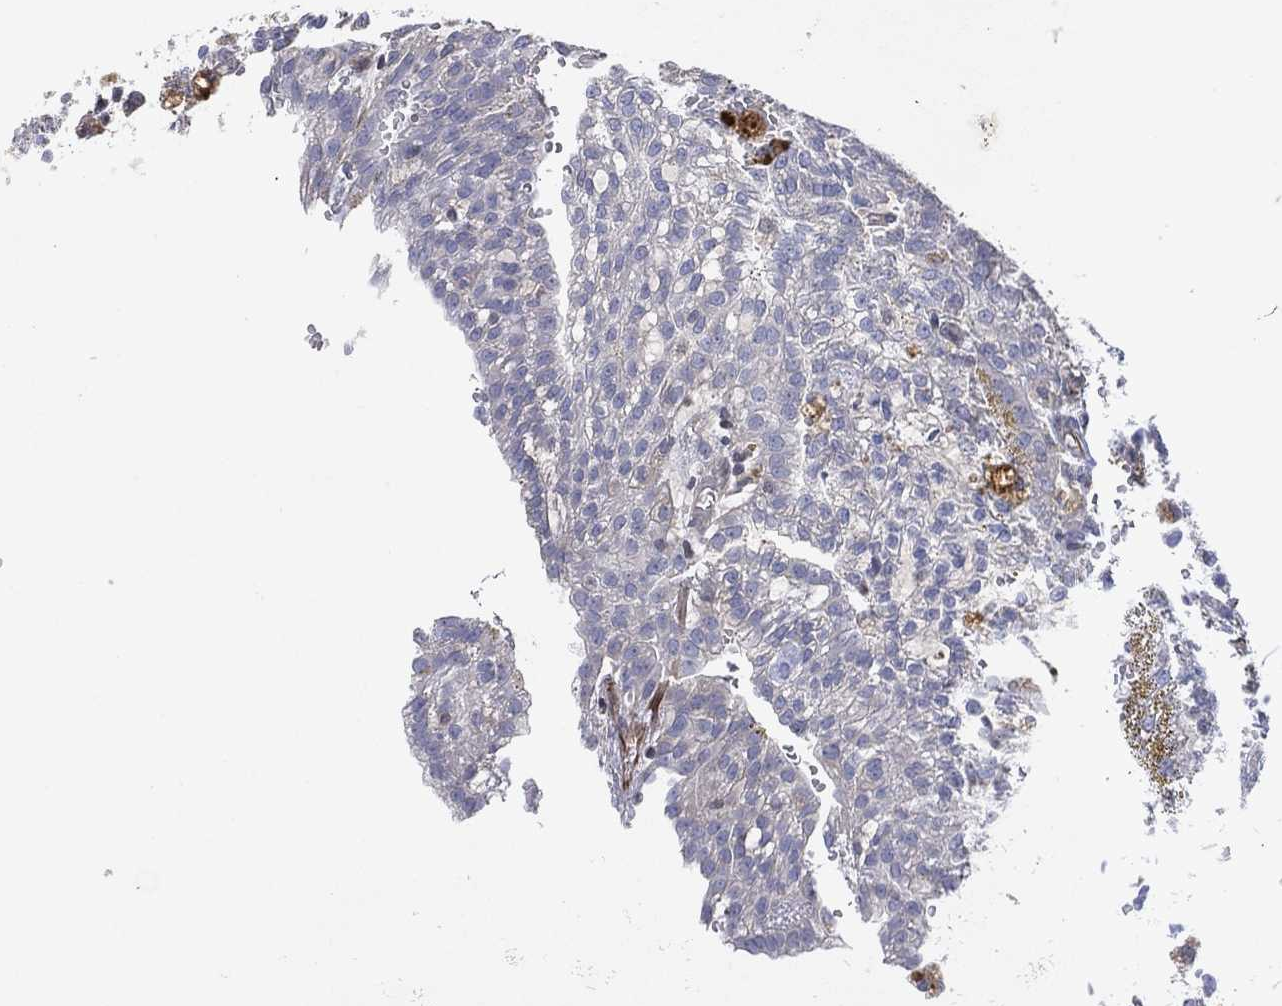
{"staining": {"intensity": "negative", "quantity": "none", "location": "none"}, "tissue": "renal cancer", "cell_type": "Tumor cells", "image_type": "cancer", "snomed": [{"axis": "morphology", "description": "Adenocarcinoma, NOS"}, {"axis": "topography", "description": "Kidney"}], "caption": "This is a histopathology image of immunohistochemistry (IHC) staining of adenocarcinoma (renal), which shows no expression in tumor cells.", "gene": "FLI1", "patient": {"sex": "male", "age": 63}}